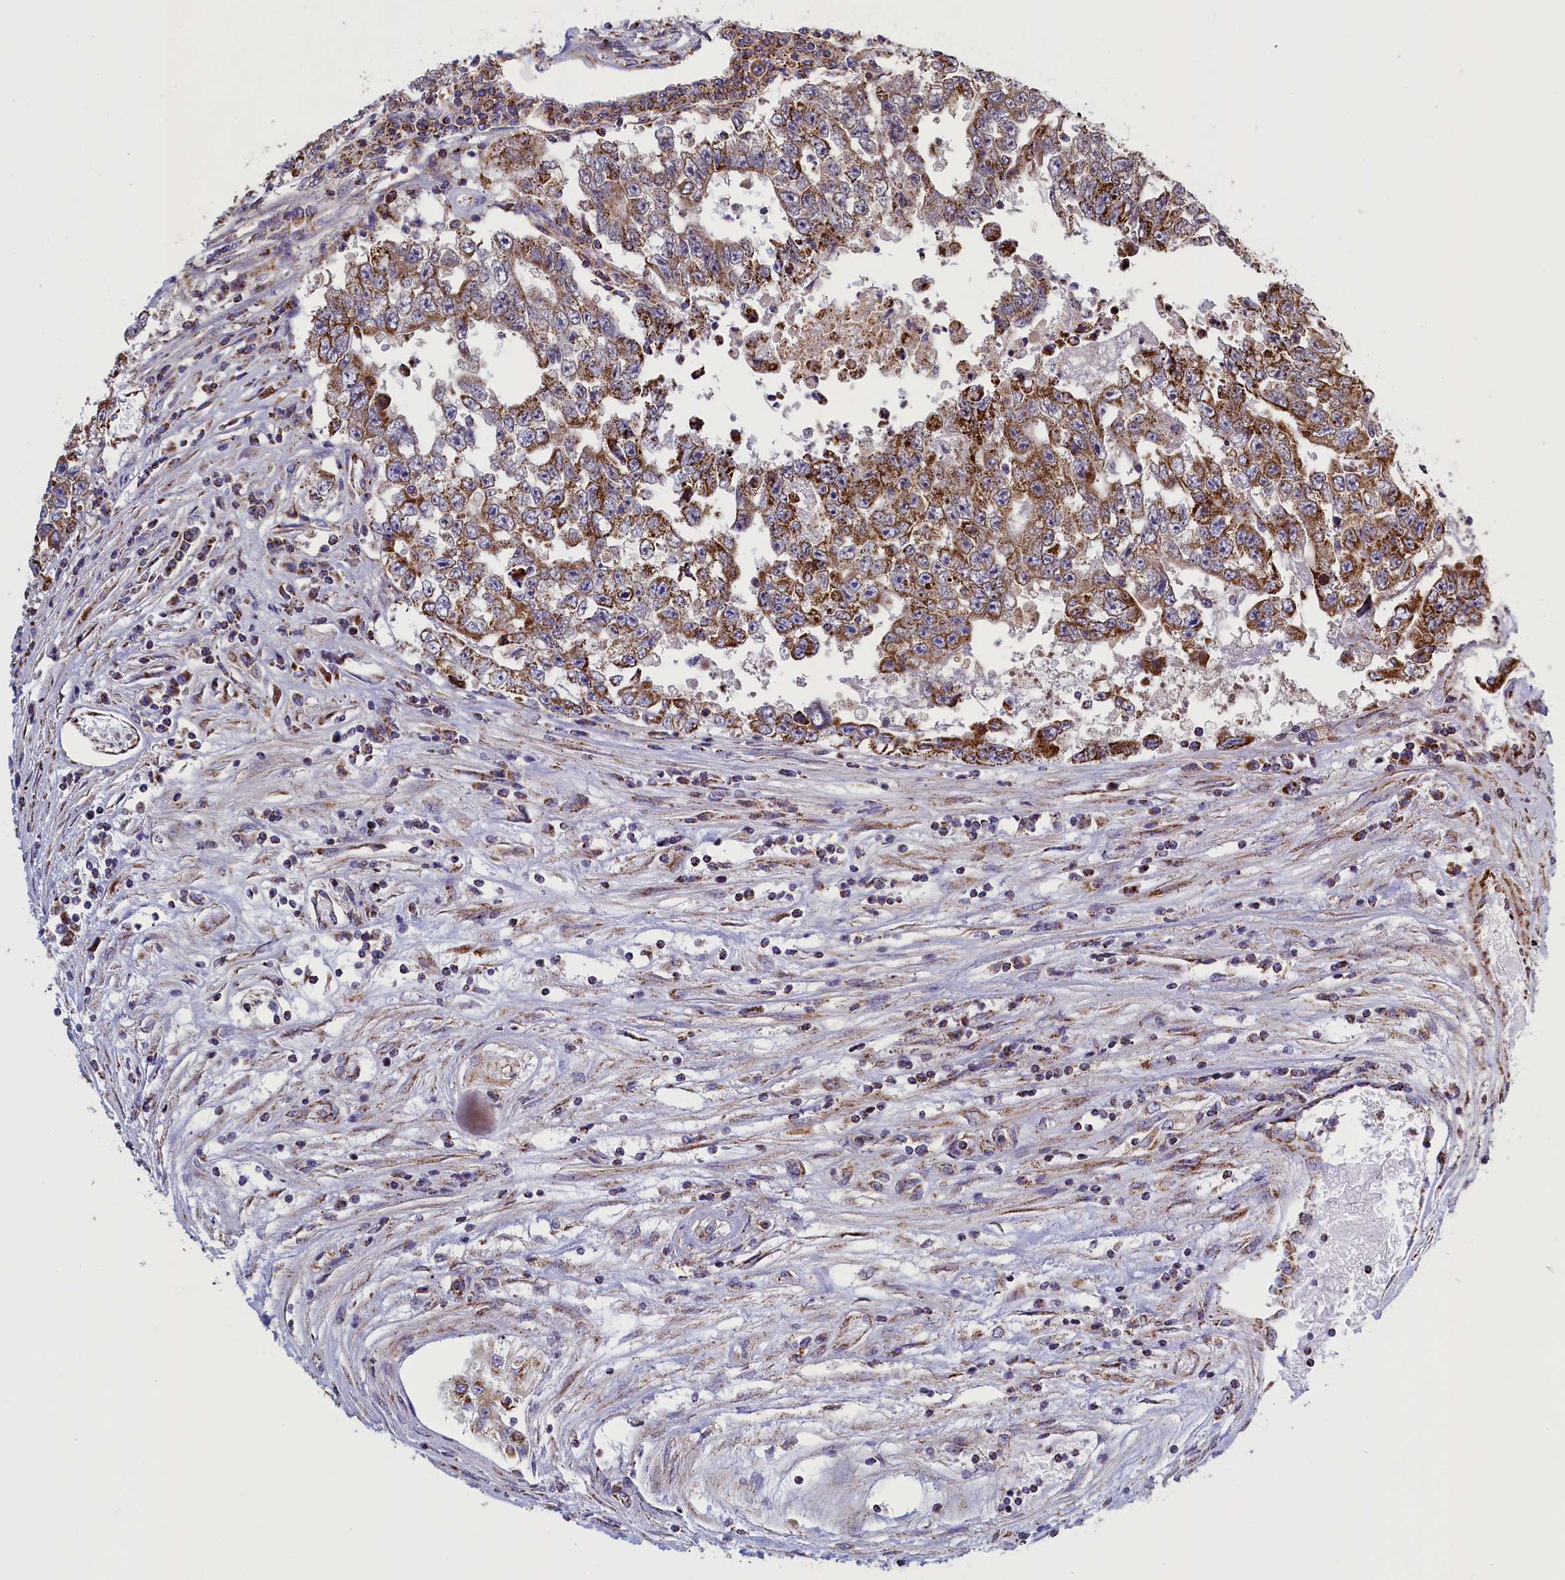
{"staining": {"intensity": "moderate", "quantity": ">75%", "location": "cytoplasmic/membranous"}, "tissue": "testis cancer", "cell_type": "Tumor cells", "image_type": "cancer", "snomed": [{"axis": "morphology", "description": "Carcinoma, Embryonal, NOS"}, {"axis": "topography", "description": "Testis"}], "caption": "Brown immunohistochemical staining in testis cancer (embryonal carcinoma) displays moderate cytoplasmic/membranous expression in about >75% of tumor cells.", "gene": "IFT122", "patient": {"sex": "male", "age": 25}}